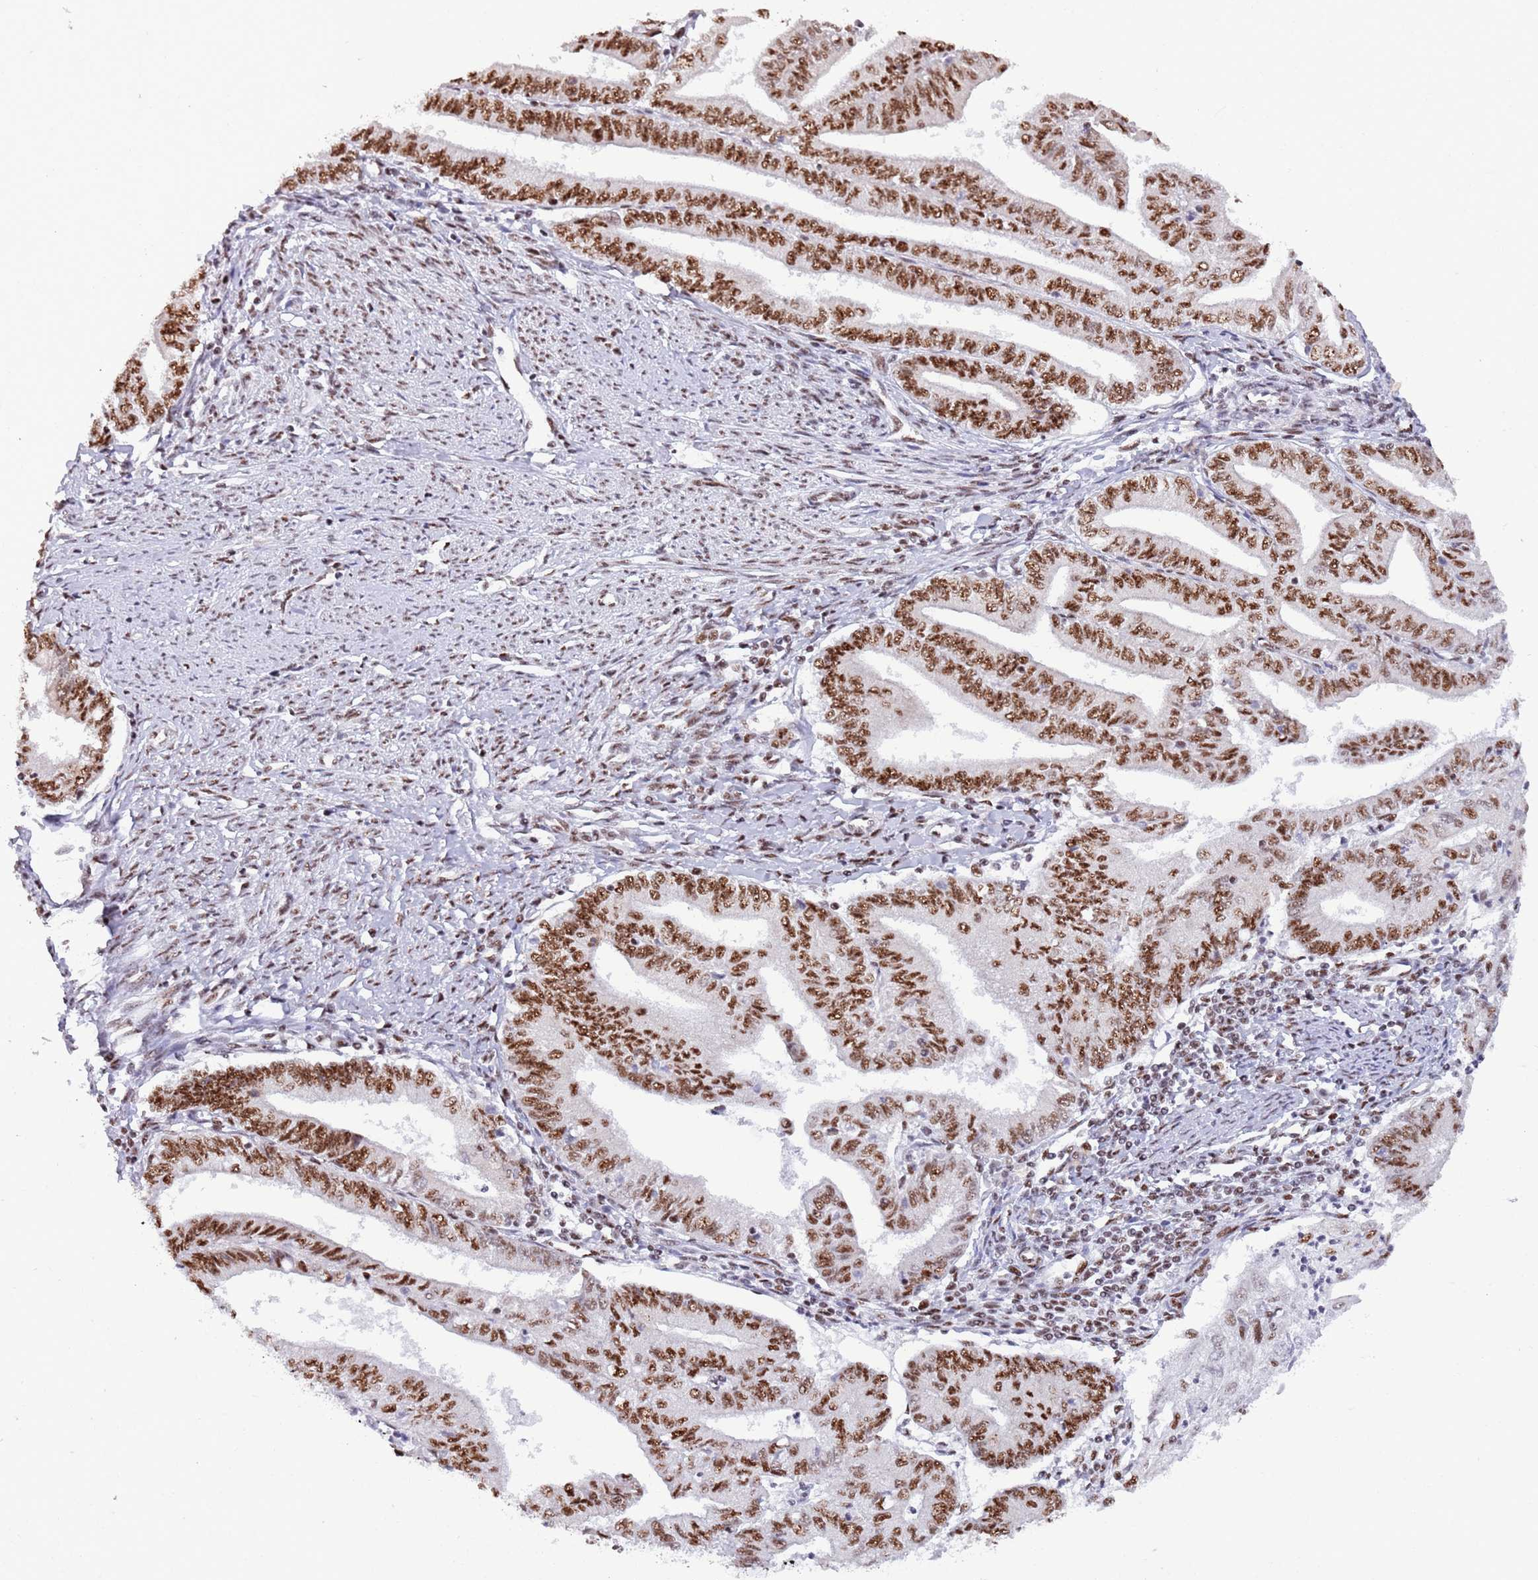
{"staining": {"intensity": "strong", "quantity": ">75%", "location": "nuclear"}, "tissue": "endometrial cancer", "cell_type": "Tumor cells", "image_type": "cancer", "snomed": [{"axis": "morphology", "description": "Adenocarcinoma, NOS"}, {"axis": "topography", "description": "Endometrium"}], "caption": "Immunohistochemistry (IHC) micrograph of neoplastic tissue: human endometrial adenocarcinoma stained using immunohistochemistry demonstrates high levels of strong protein expression localized specifically in the nuclear of tumor cells, appearing as a nuclear brown color.", "gene": "SF3A2", "patient": {"sex": "female", "age": 66}}